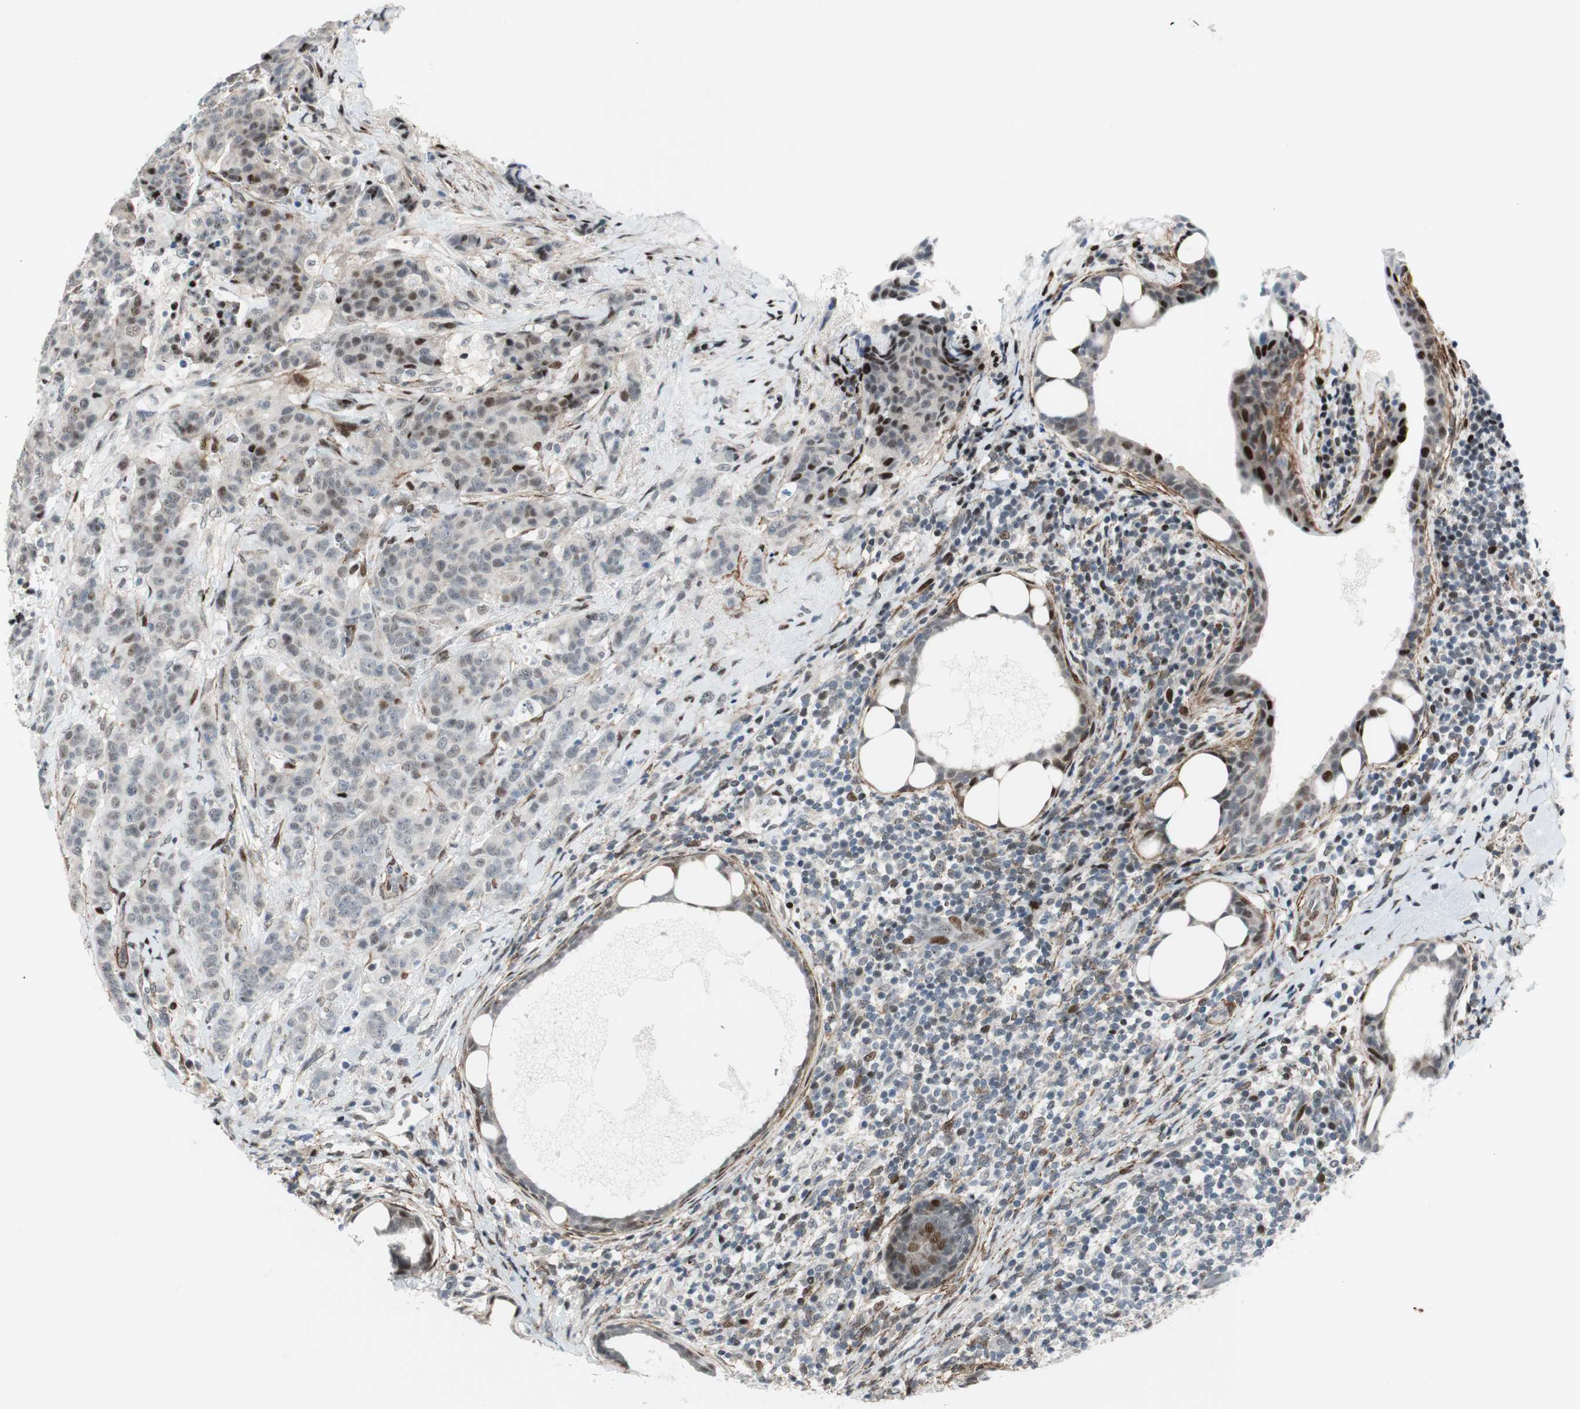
{"staining": {"intensity": "moderate", "quantity": "<25%", "location": "nuclear"}, "tissue": "breast cancer", "cell_type": "Tumor cells", "image_type": "cancer", "snomed": [{"axis": "morphology", "description": "Duct carcinoma"}, {"axis": "topography", "description": "Breast"}], "caption": "An IHC micrograph of tumor tissue is shown. Protein staining in brown highlights moderate nuclear positivity in intraductal carcinoma (breast) within tumor cells. The protein of interest is stained brown, and the nuclei are stained in blue (DAB (3,3'-diaminobenzidine) IHC with brightfield microscopy, high magnification).", "gene": "FBXO44", "patient": {"sex": "female", "age": 40}}